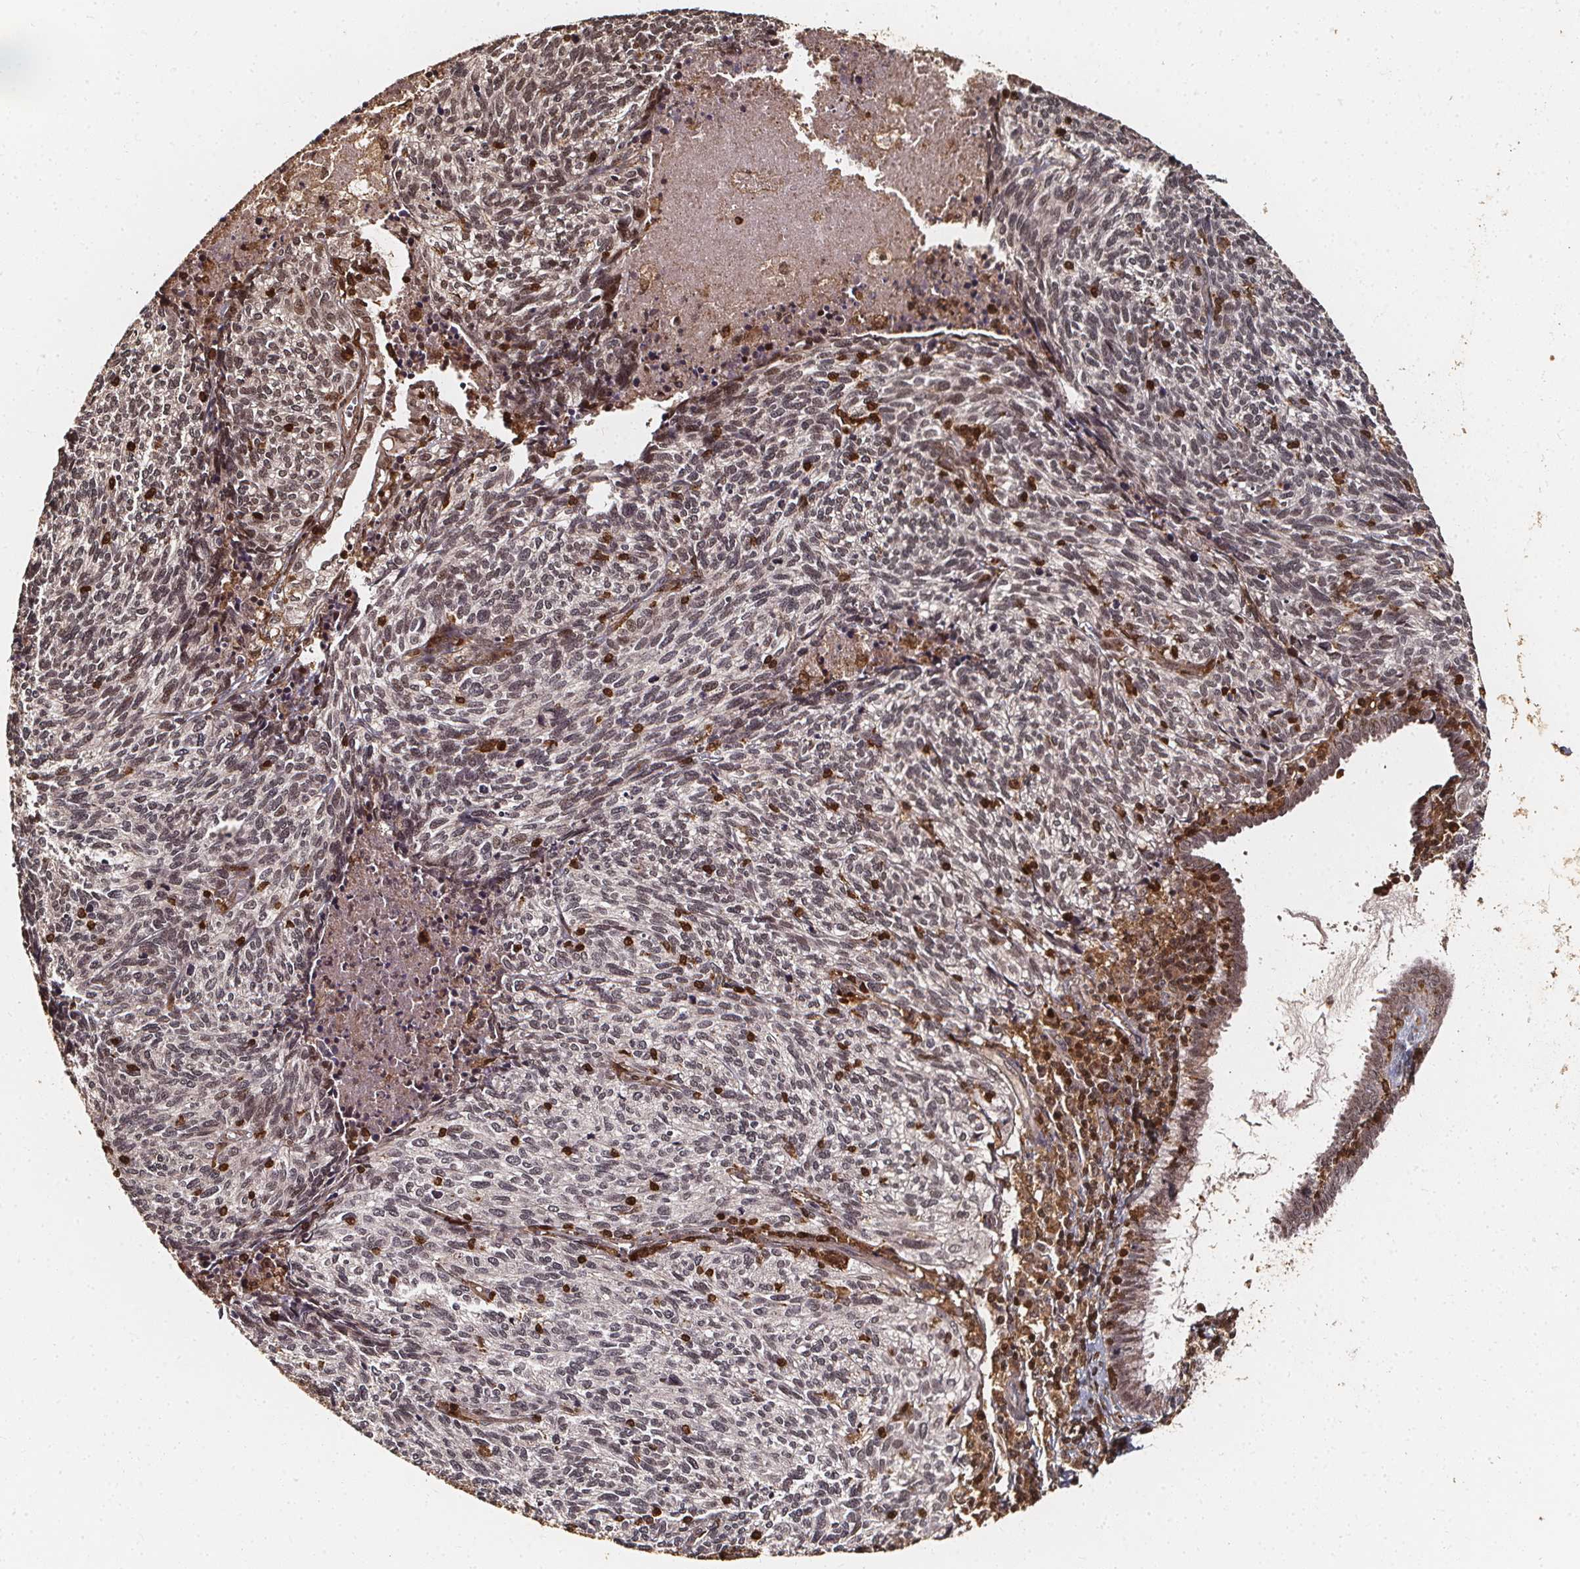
{"staining": {"intensity": "negative", "quantity": "none", "location": "none"}, "tissue": "cervical cancer", "cell_type": "Tumor cells", "image_type": "cancer", "snomed": [{"axis": "morphology", "description": "Squamous cell carcinoma, NOS"}, {"axis": "topography", "description": "Cervix"}], "caption": "An immunohistochemistry image of cervical cancer is shown. There is no staining in tumor cells of cervical cancer. (Stains: DAB IHC with hematoxylin counter stain, Microscopy: brightfield microscopy at high magnification).", "gene": "EXOSC9", "patient": {"sex": "female", "age": 45}}